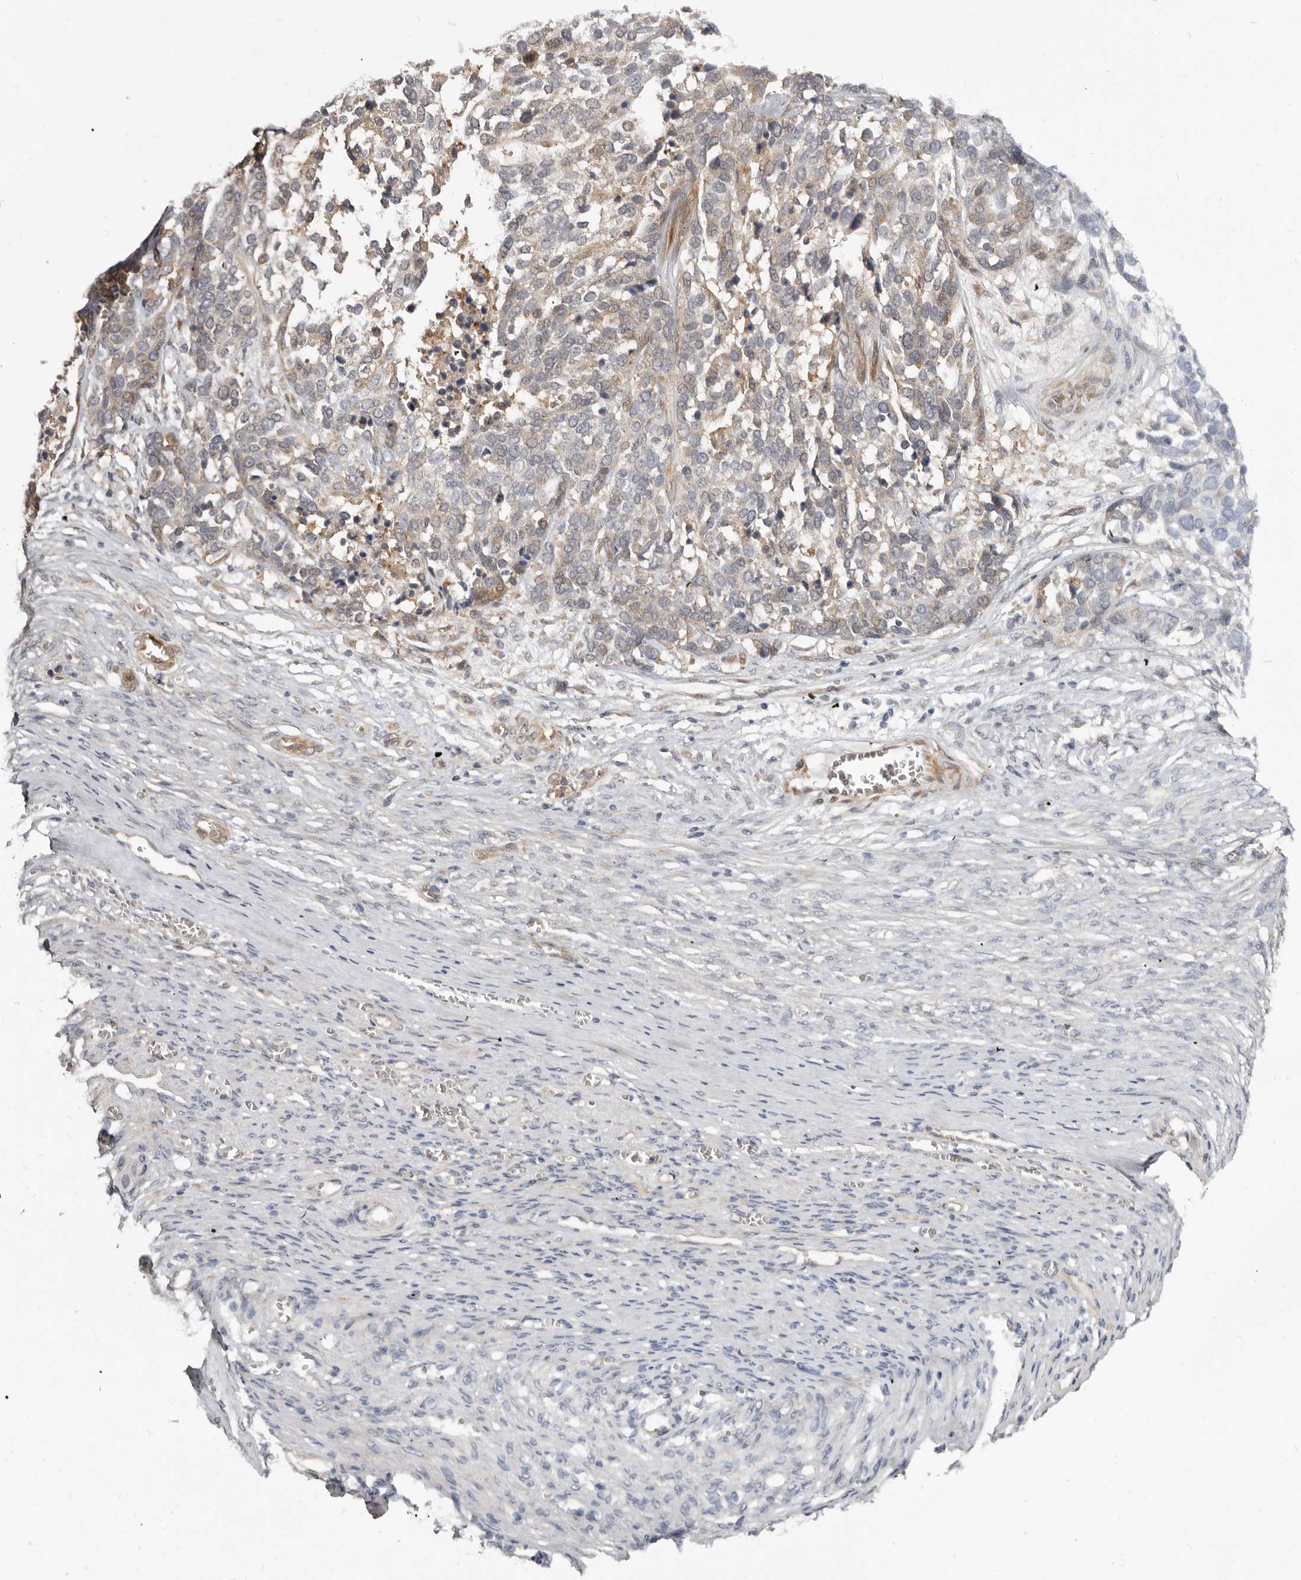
{"staining": {"intensity": "weak", "quantity": "<25%", "location": "cytoplasmic/membranous"}, "tissue": "ovarian cancer", "cell_type": "Tumor cells", "image_type": "cancer", "snomed": [{"axis": "morphology", "description": "Cystadenocarcinoma, serous, NOS"}, {"axis": "topography", "description": "Ovary"}], "caption": "Immunohistochemical staining of human serous cystadenocarcinoma (ovarian) demonstrates no significant positivity in tumor cells. (DAB IHC, high magnification).", "gene": "SBDS", "patient": {"sex": "female", "age": 44}}